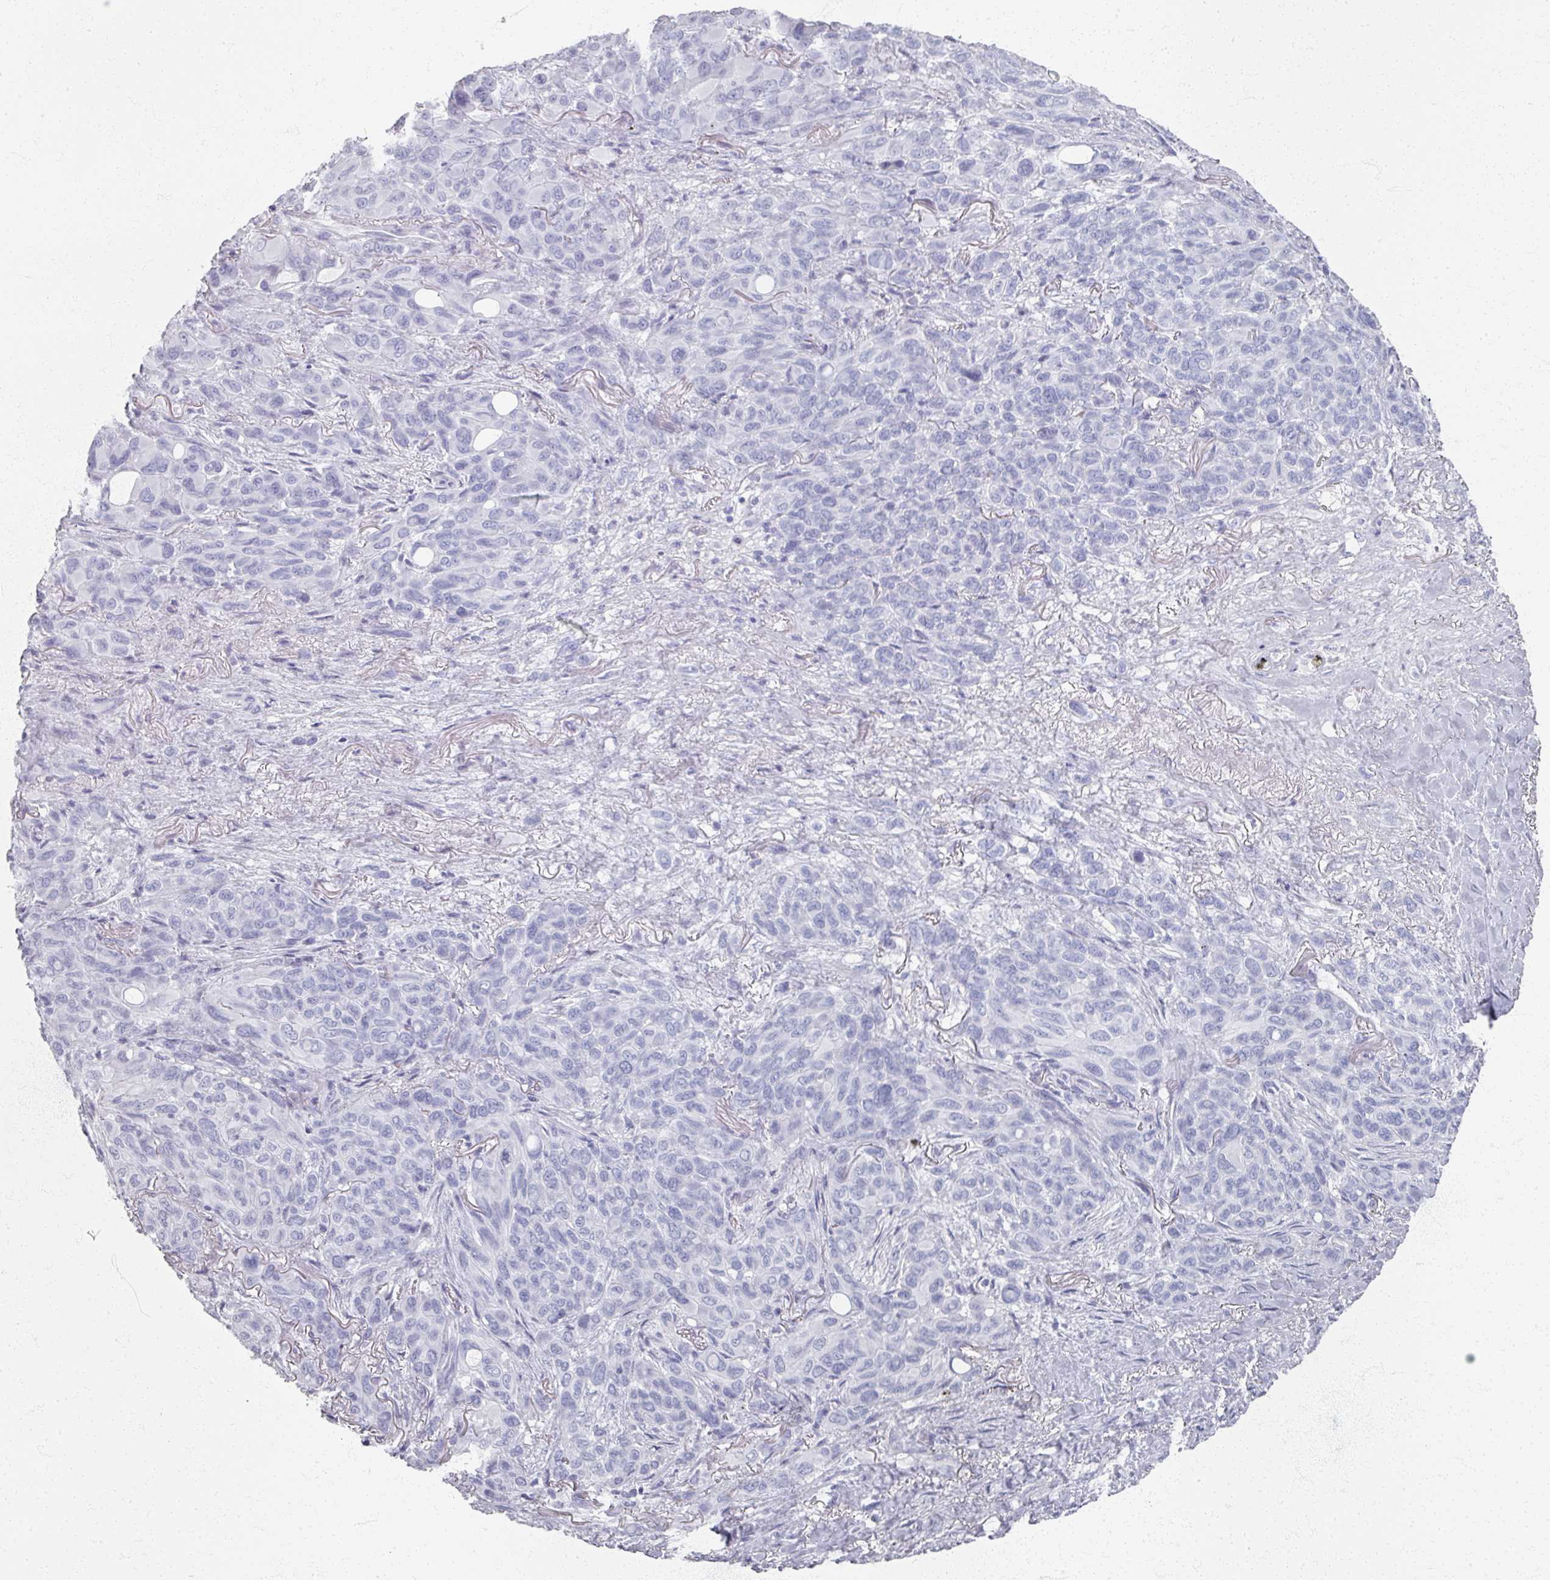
{"staining": {"intensity": "negative", "quantity": "none", "location": "none"}, "tissue": "melanoma", "cell_type": "Tumor cells", "image_type": "cancer", "snomed": [{"axis": "morphology", "description": "Malignant melanoma, Metastatic site"}, {"axis": "topography", "description": "Lung"}], "caption": "Human malignant melanoma (metastatic site) stained for a protein using immunohistochemistry shows no positivity in tumor cells.", "gene": "PSKH1", "patient": {"sex": "male", "age": 48}}